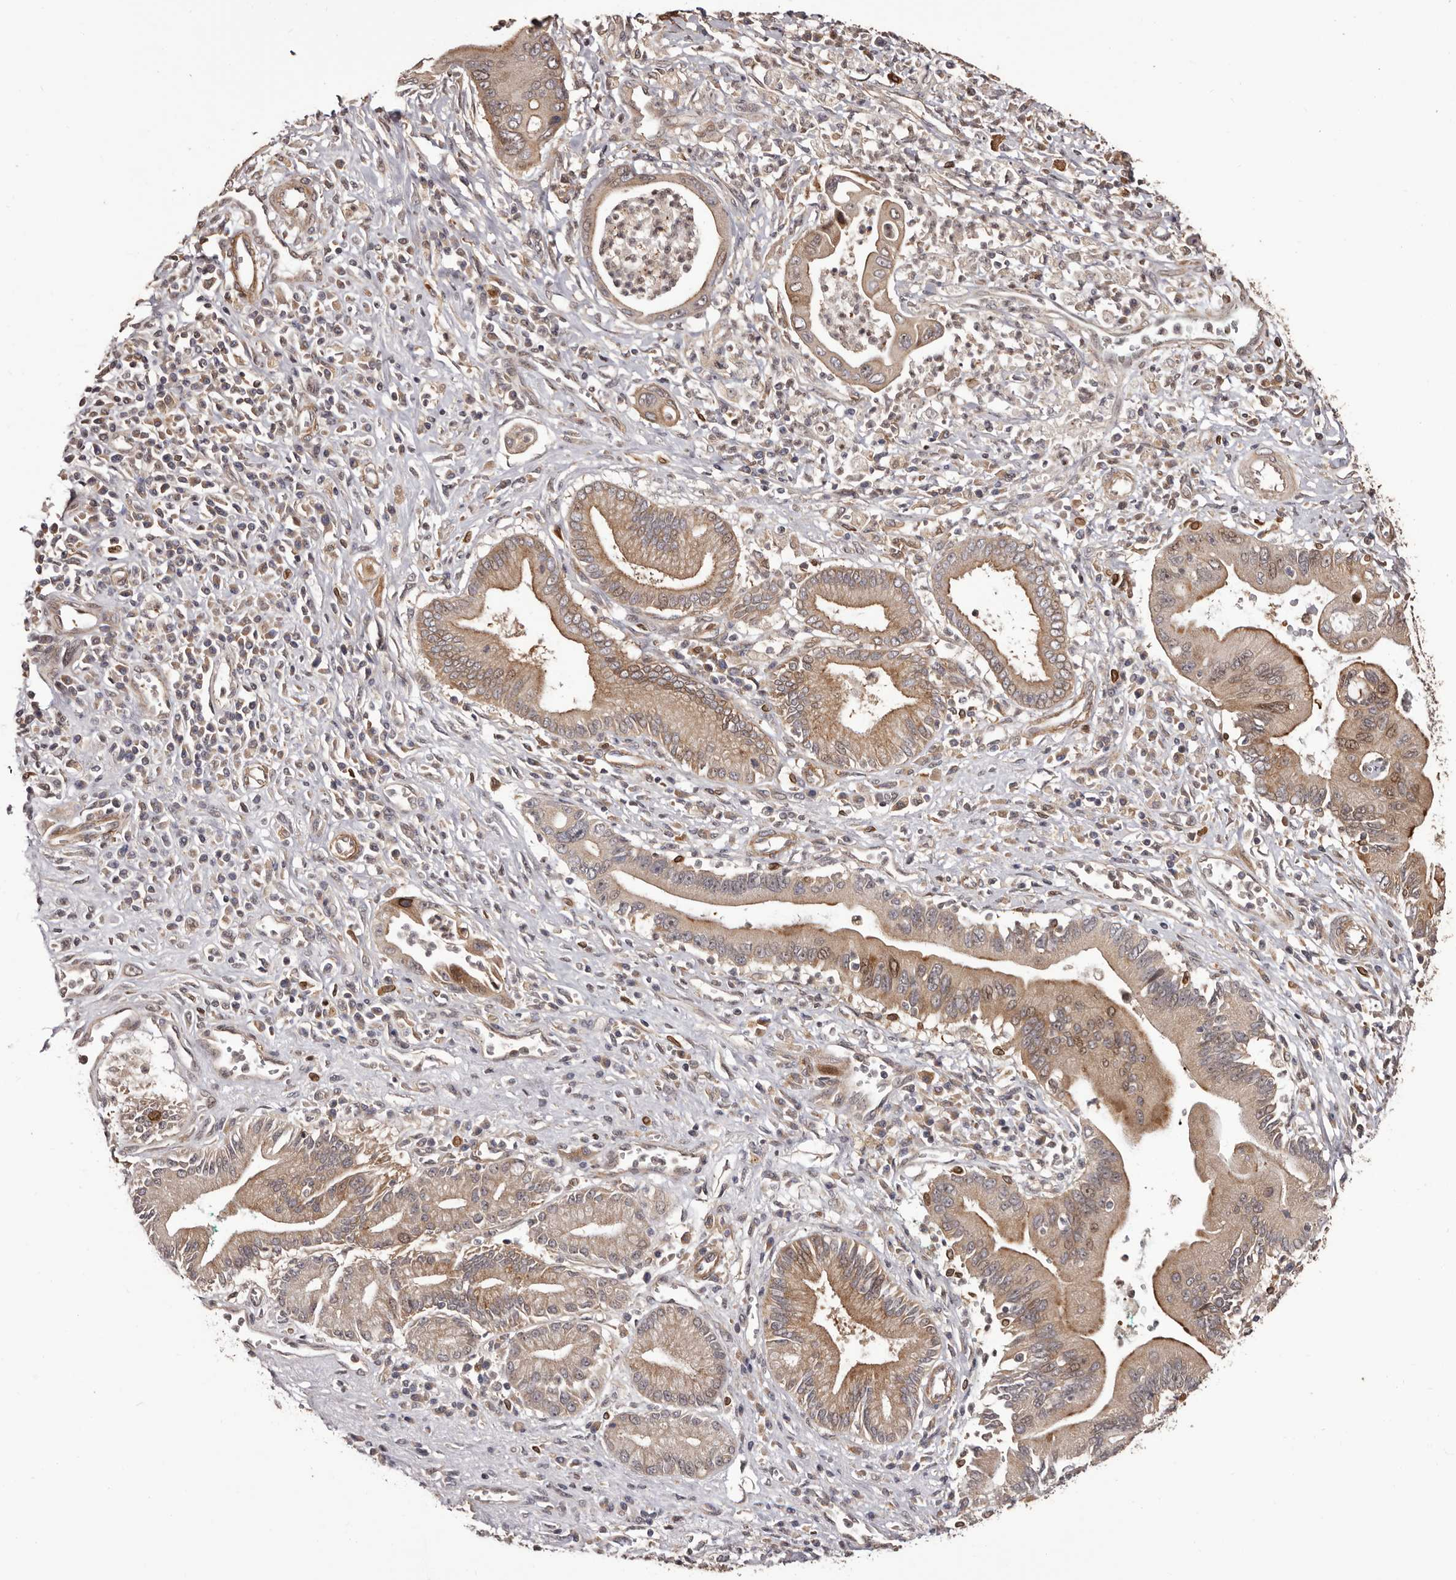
{"staining": {"intensity": "moderate", "quantity": ">75%", "location": "cytoplasmic/membranous"}, "tissue": "pancreatic cancer", "cell_type": "Tumor cells", "image_type": "cancer", "snomed": [{"axis": "morphology", "description": "Adenocarcinoma, NOS"}, {"axis": "topography", "description": "Pancreas"}], "caption": "Protein staining by immunohistochemistry (IHC) exhibits moderate cytoplasmic/membranous expression in about >75% of tumor cells in adenocarcinoma (pancreatic).", "gene": "ZCCHC7", "patient": {"sex": "male", "age": 78}}